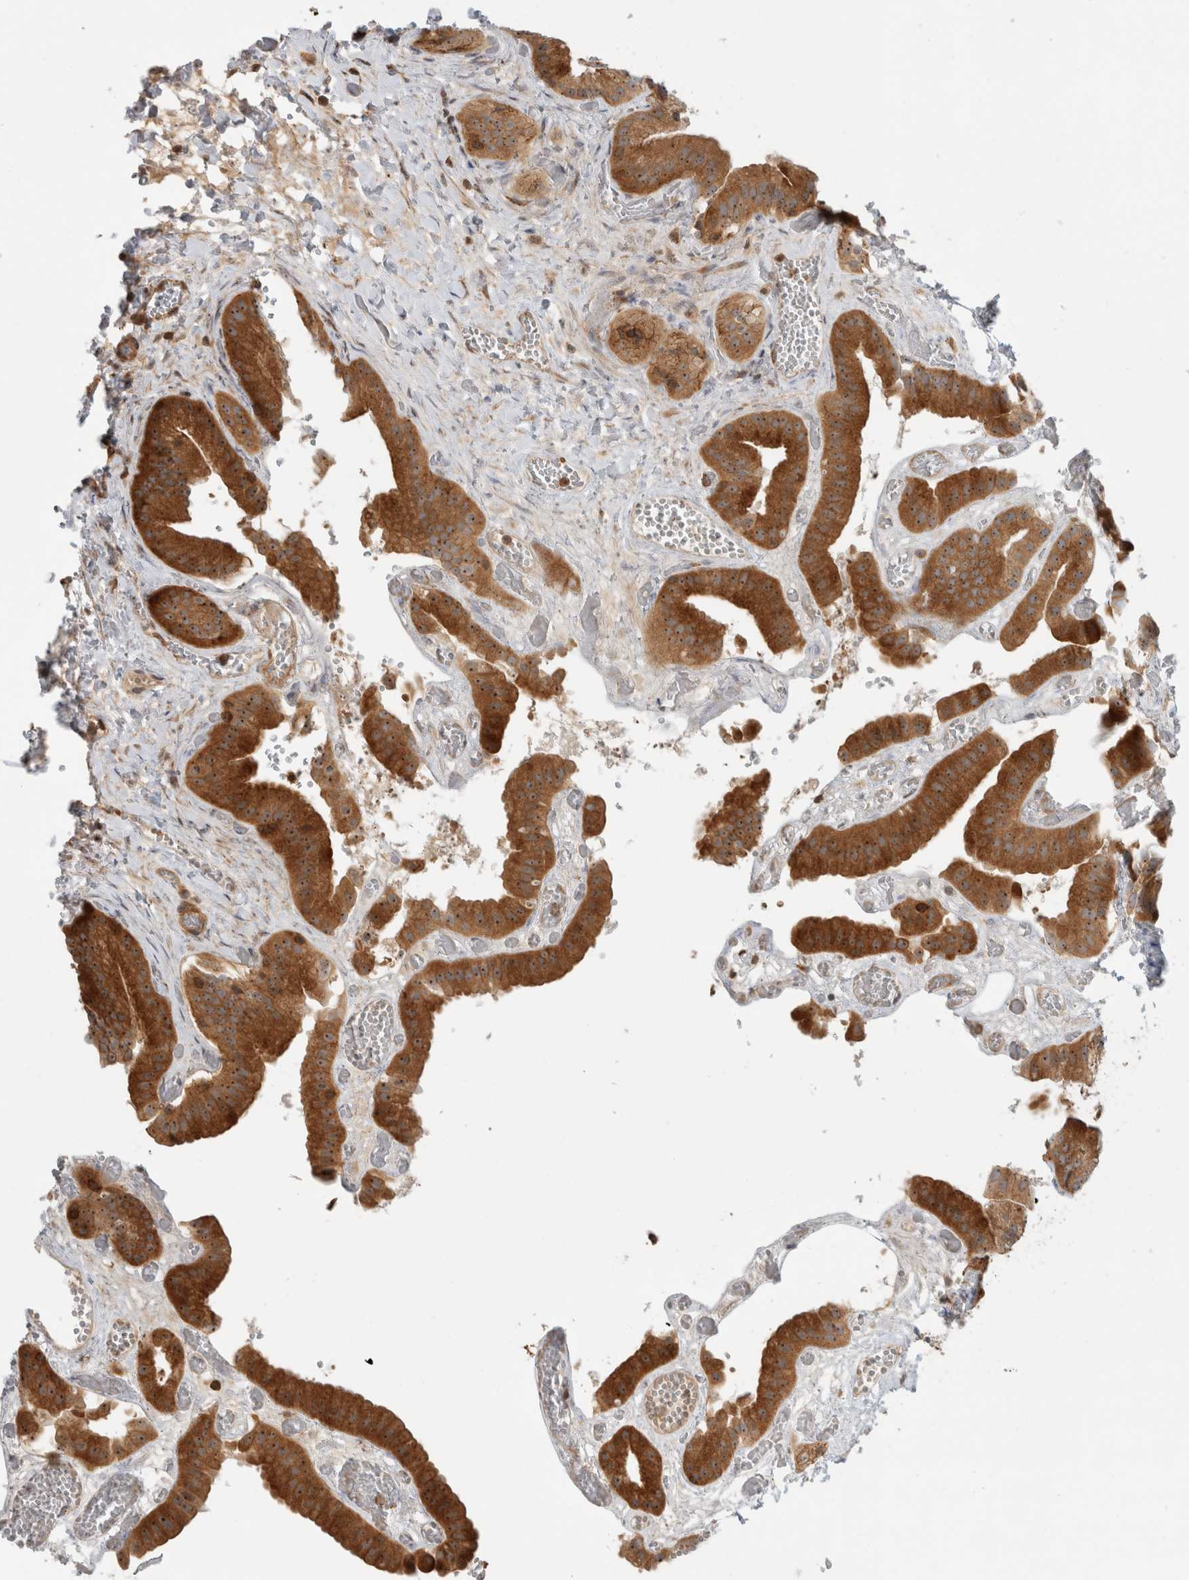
{"staining": {"intensity": "strong", "quantity": ">75%", "location": "cytoplasmic/membranous,nuclear"}, "tissue": "gallbladder", "cell_type": "Glandular cells", "image_type": "normal", "snomed": [{"axis": "morphology", "description": "Normal tissue, NOS"}, {"axis": "topography", "description": "Gallbladder"}], "caption": "Immunohistochemistry (IHC) staining of unremarkable gallbladder, which displays high levels of strong cytoplasmic/membranous,nuclear expression in about >75% of glandular cells indicating strong cytoplasmic/membranous,nuclear protein expression. The staining was performed using DAB (brown) for protein detection and nuclei were counterstained in hematoxylin (blue).", "gene": "WASF2", "patient": {"sex": "female", "age": 64}}